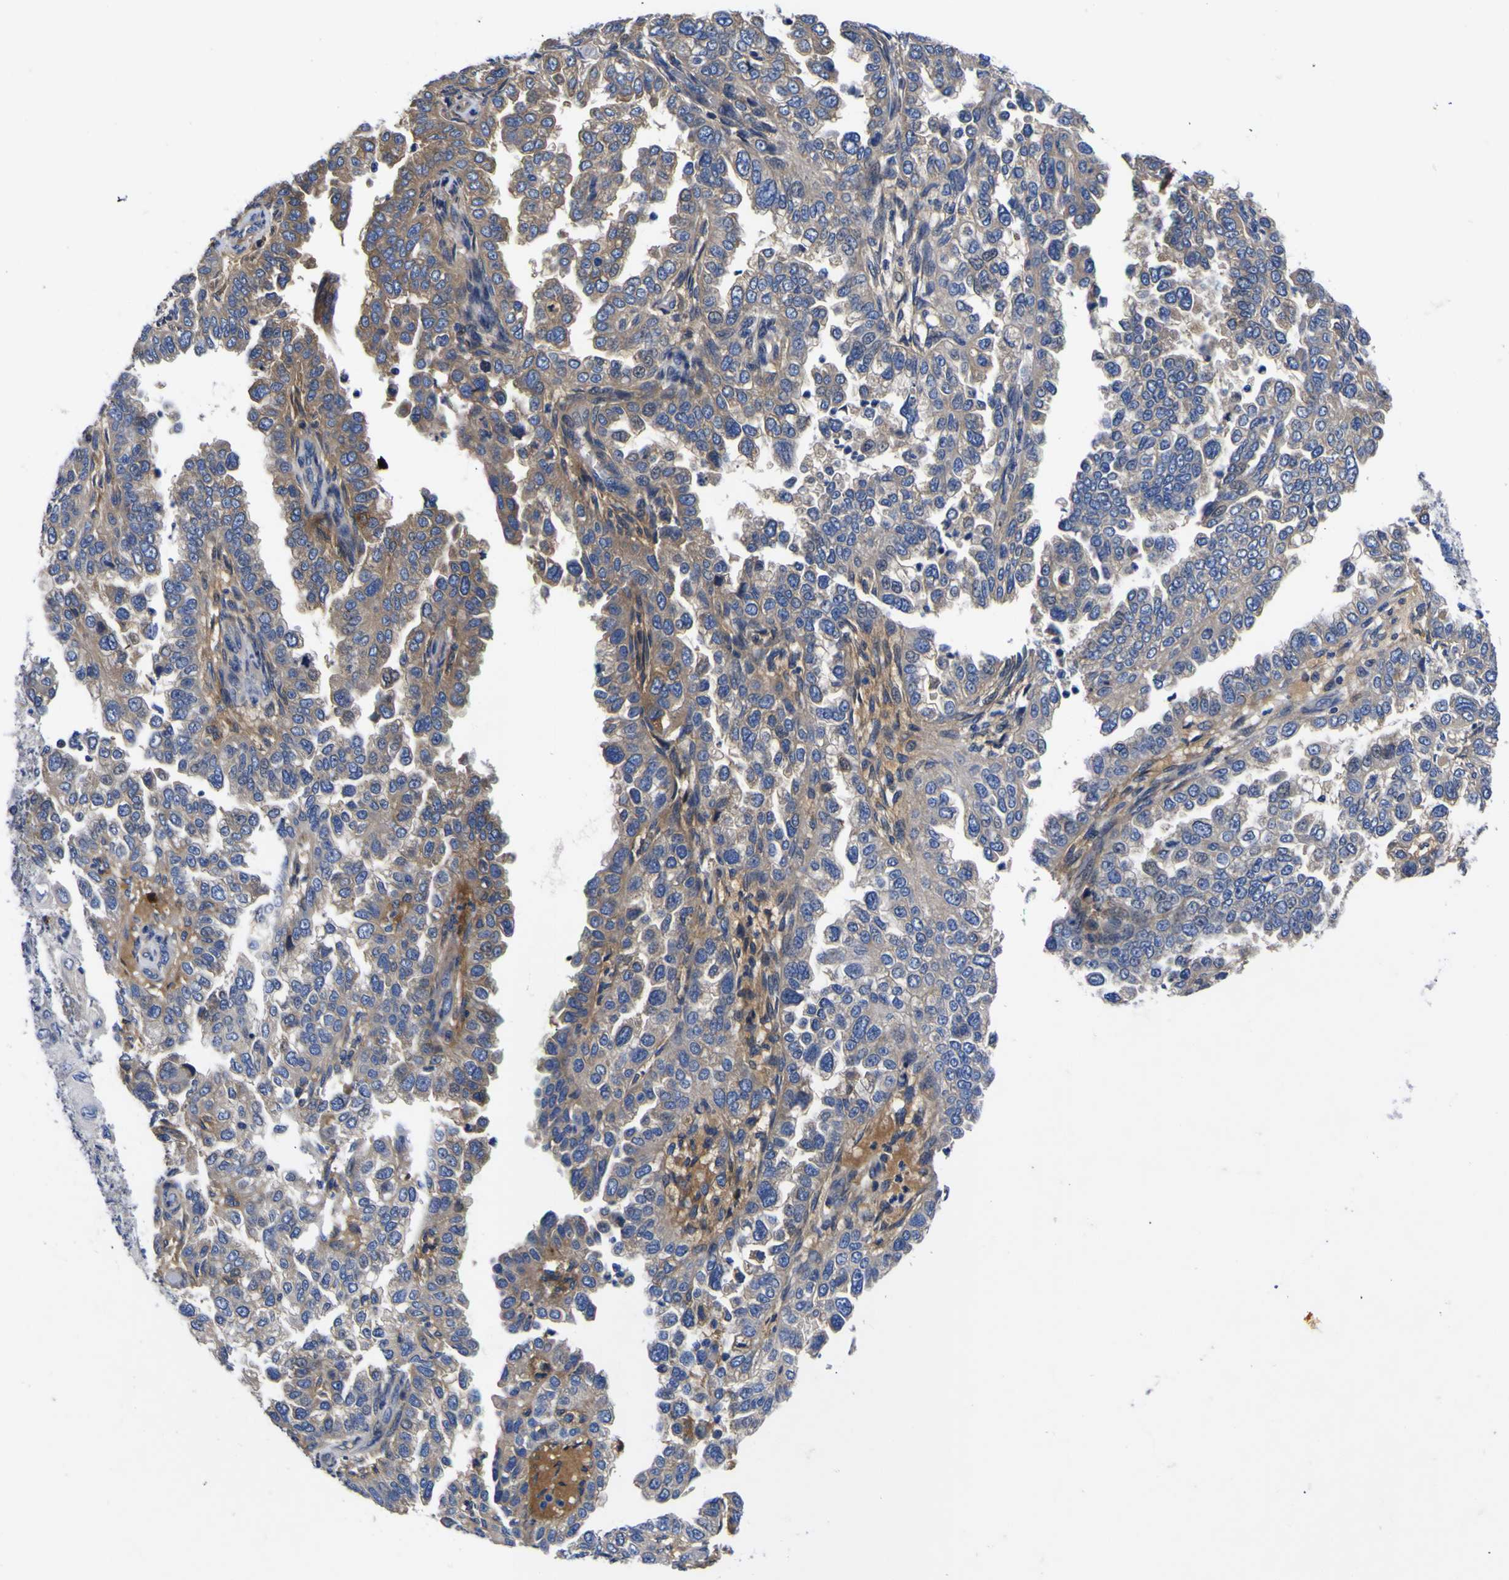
{"staining": {"intensity": "moderate", "quantity": "<25%", "location": "cytoplasmic/membranous"}, "tissue": "endometrial cancer", "cell_type": "Tumor cells", "image_type": "cancer", "snomed": [{"axis": "morphology", "description": "Adenocarcinoma, NOS"}, {"axis": "topography", "description": "Endometrium"}], "caption": "Immunohistochemical staining of human adenocarcinoma (endometrial) shows moderate cytoplasmic/membranous protein positivity in approximately <25% of tumor cells.", "gene": "VASN", "patient": {"sex": "female", "age": 85}}